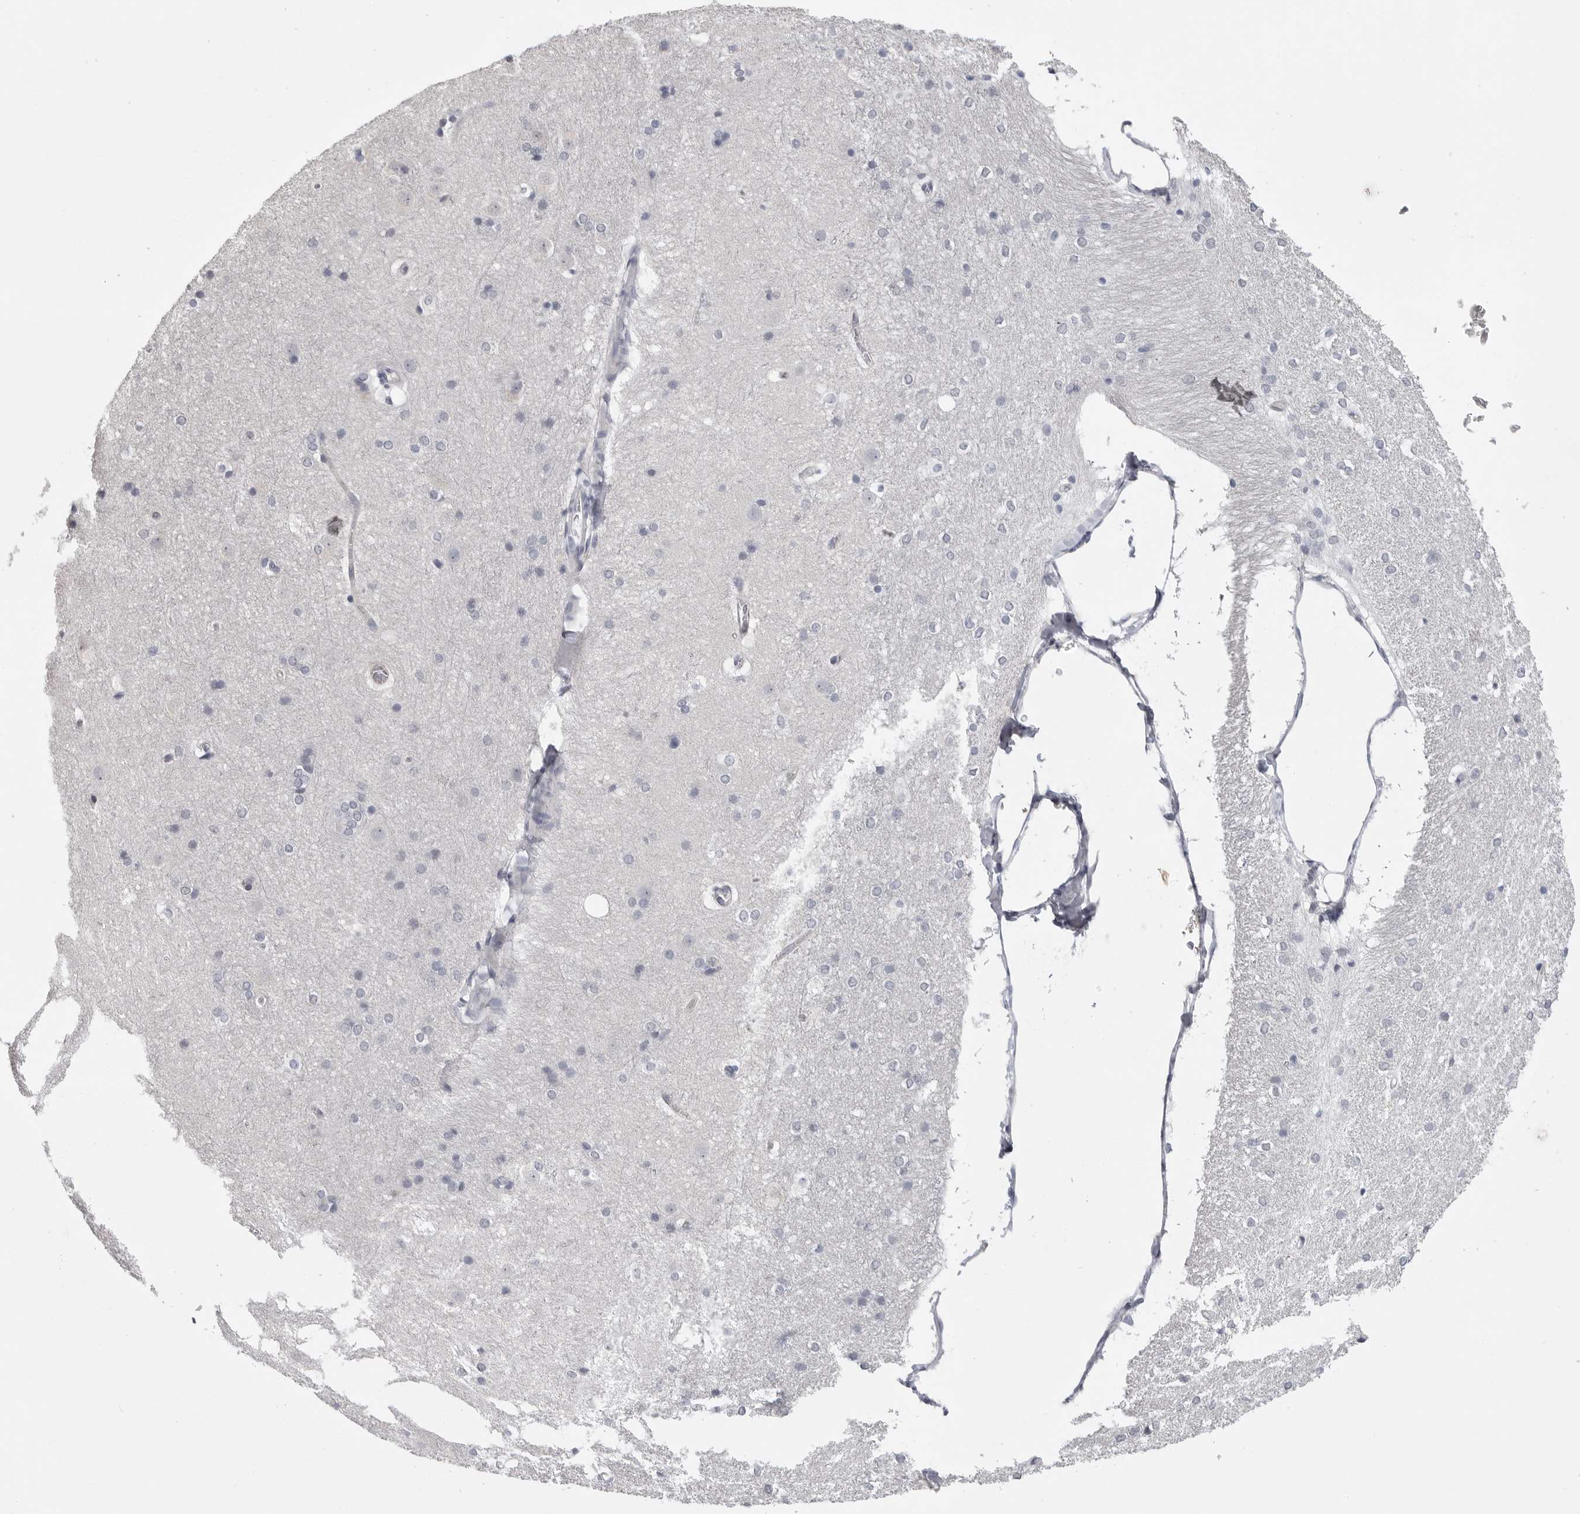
{"staining": {"intensity": "negative", "quantity": "none", "location": "none"}, "tissue": "caudate", "cell_type": "Glial cells", "image_type": "normal", "snomed": [{"axis": "morphology", "description": "Normal tissue, NOS"}, {"axis": "topography", "description": "Lateral ventricle wall"}], "caption": "Glial cells are negative for protein expression in normal human caudate.", "gene": "FBXO43", "patient": {"sex": "female", "age": 19}}